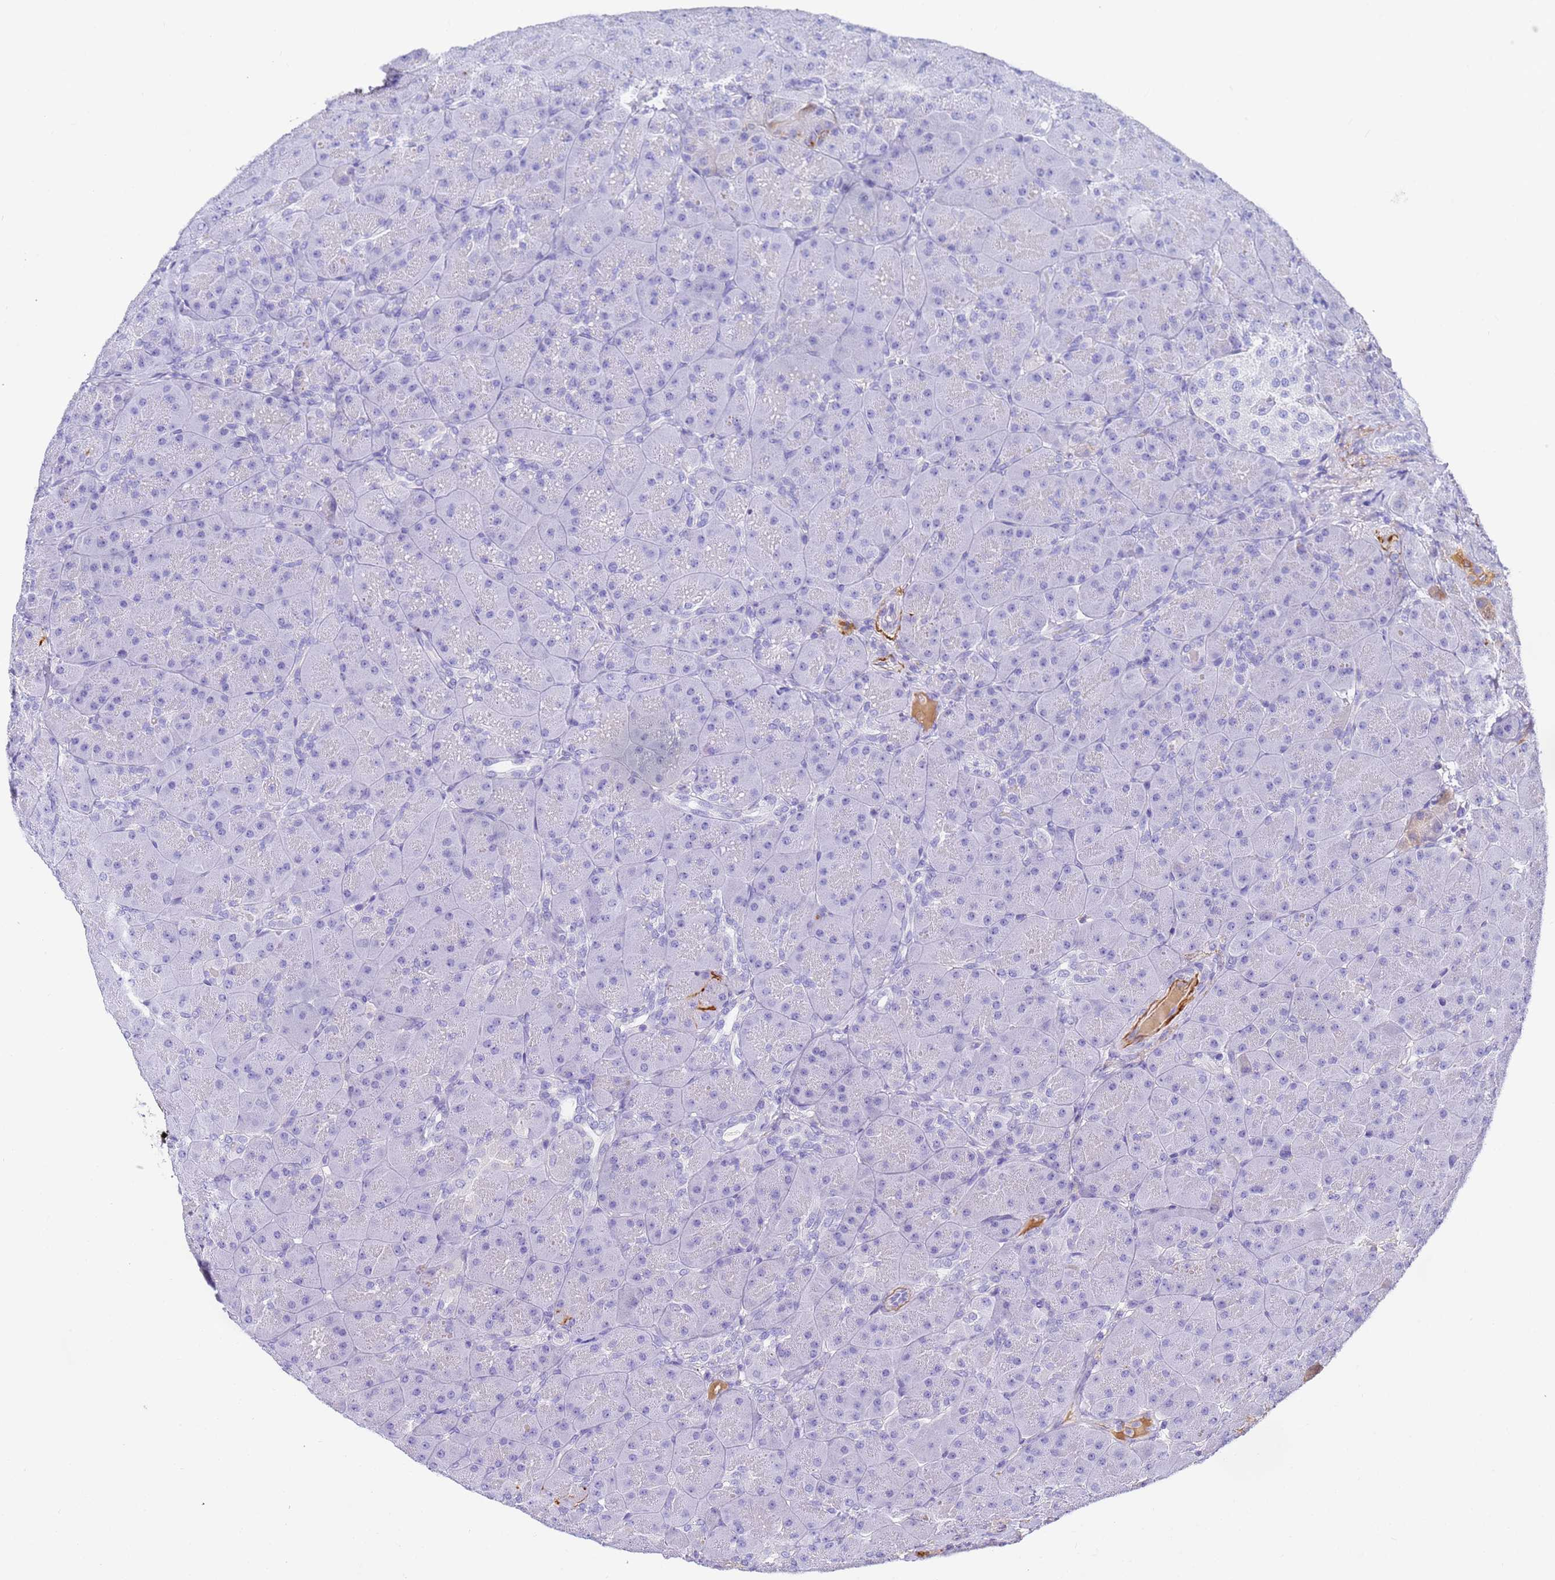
{"staining": {"intensity": "negative", "quantity": "none", "location": "none"}, "tissue": "pancreas", "cell_type": "Exocrine glandular cells", "image_type": "normal", "snomed": [{"axis": "morphology", "description": "Normal tissue, NOS"}, {"axis": "topography", "description": "Pancreas"}], "caption": "The micrograph shows no significant positivity in exocrine glandular cells of pancreas.", "gene": "CFHR1", "patient": {"sex": "male", "age": 66}}